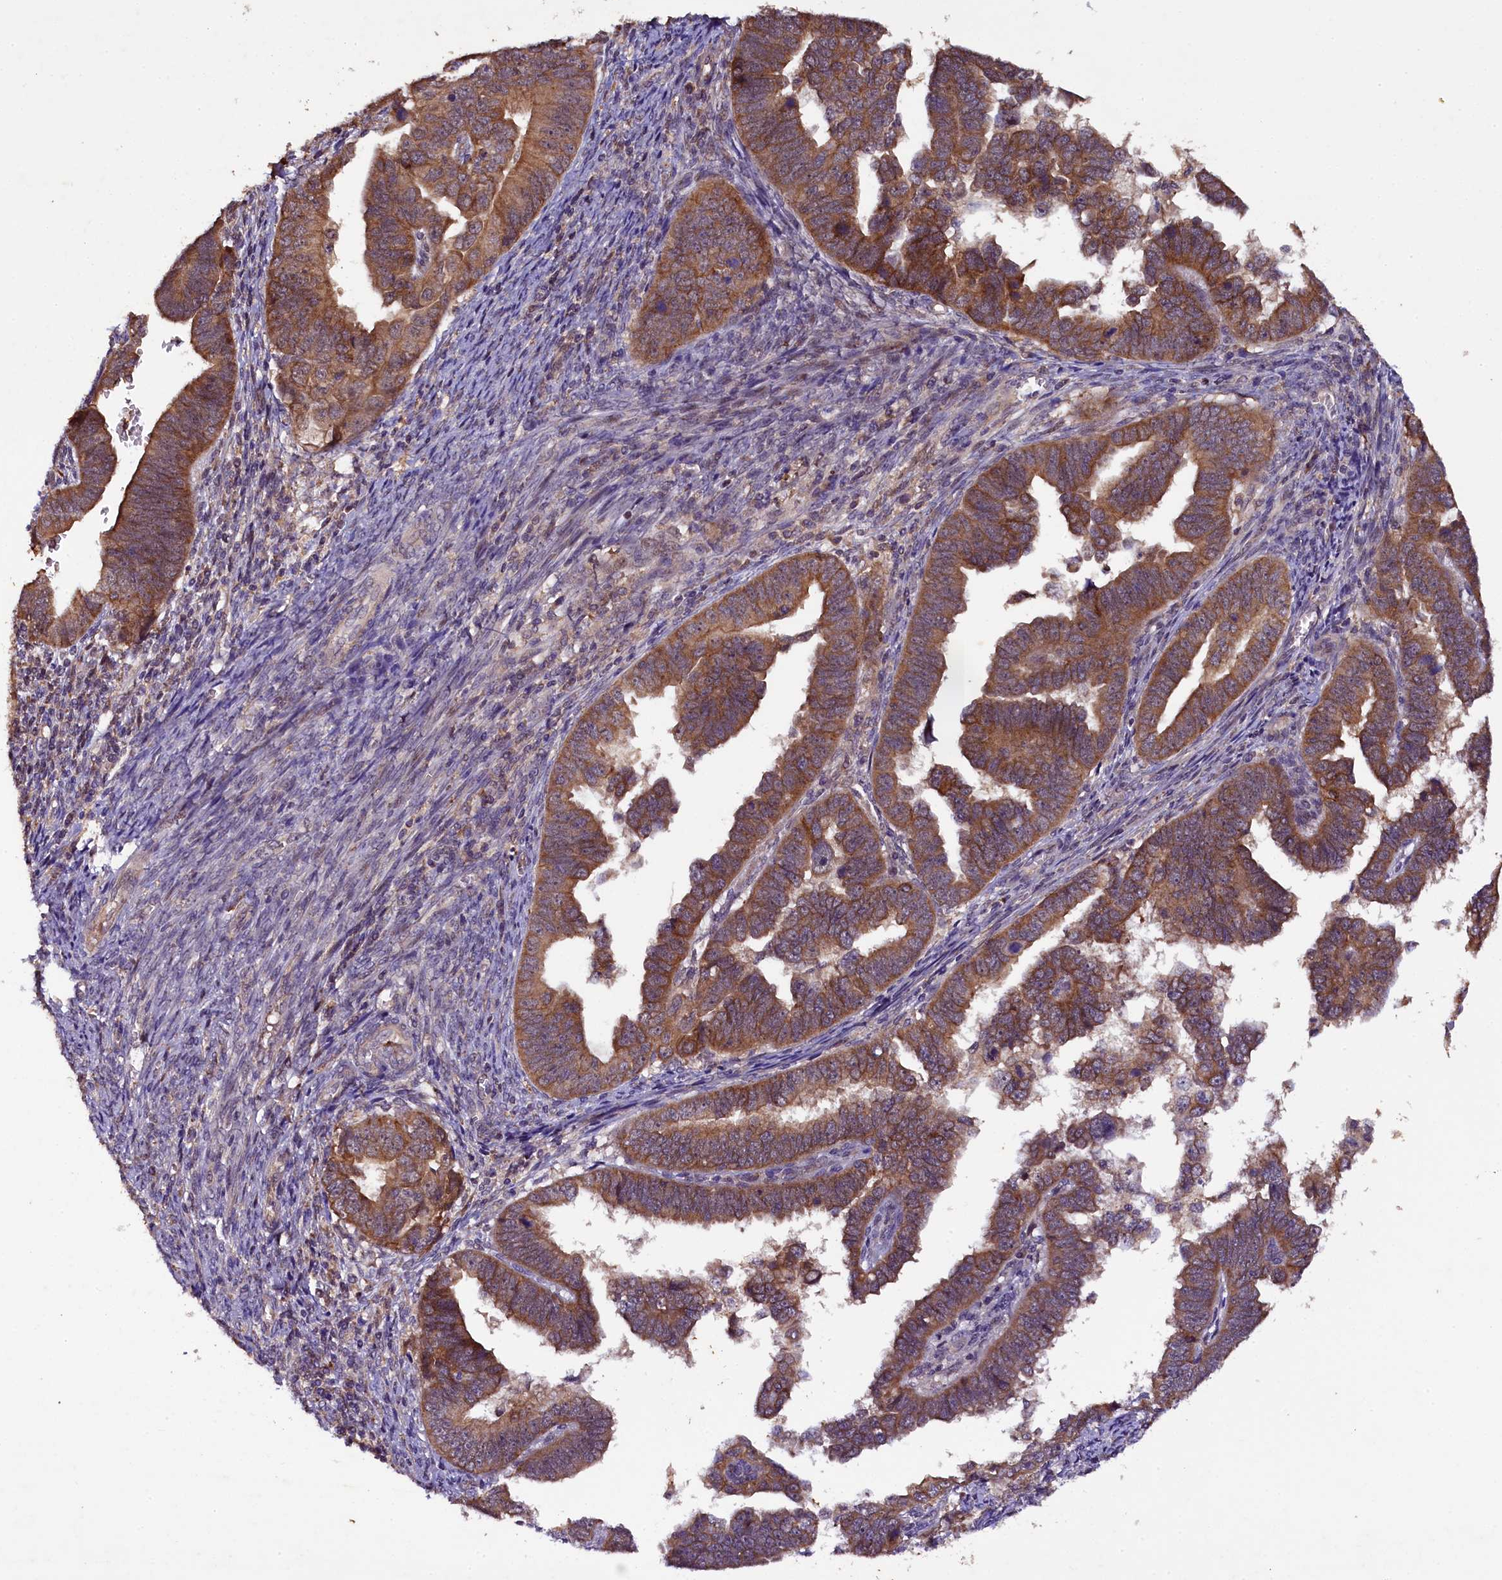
{"staining": {"intensity": "strong", "quantity": ">75%", "location": "cytoplasmic/membranous"}, "tissue": "endometrial cancer", "cell_type": "Tumor cells", "image_type": "cancer", "snomed": [{"axis": "morphology", "description": "Adenocarcinoma, NOS"}, {"axis": "topography", "description": "Endometrium"}], "caption": "Immunohistochemical staining of endometrial cancer demonstrates high levels of strong cytoplasmic/membranous positivity in approximately >75% of tumor cells.", "gene": "PLXNB1", "patient": {"sex": "female", "age": 75}}